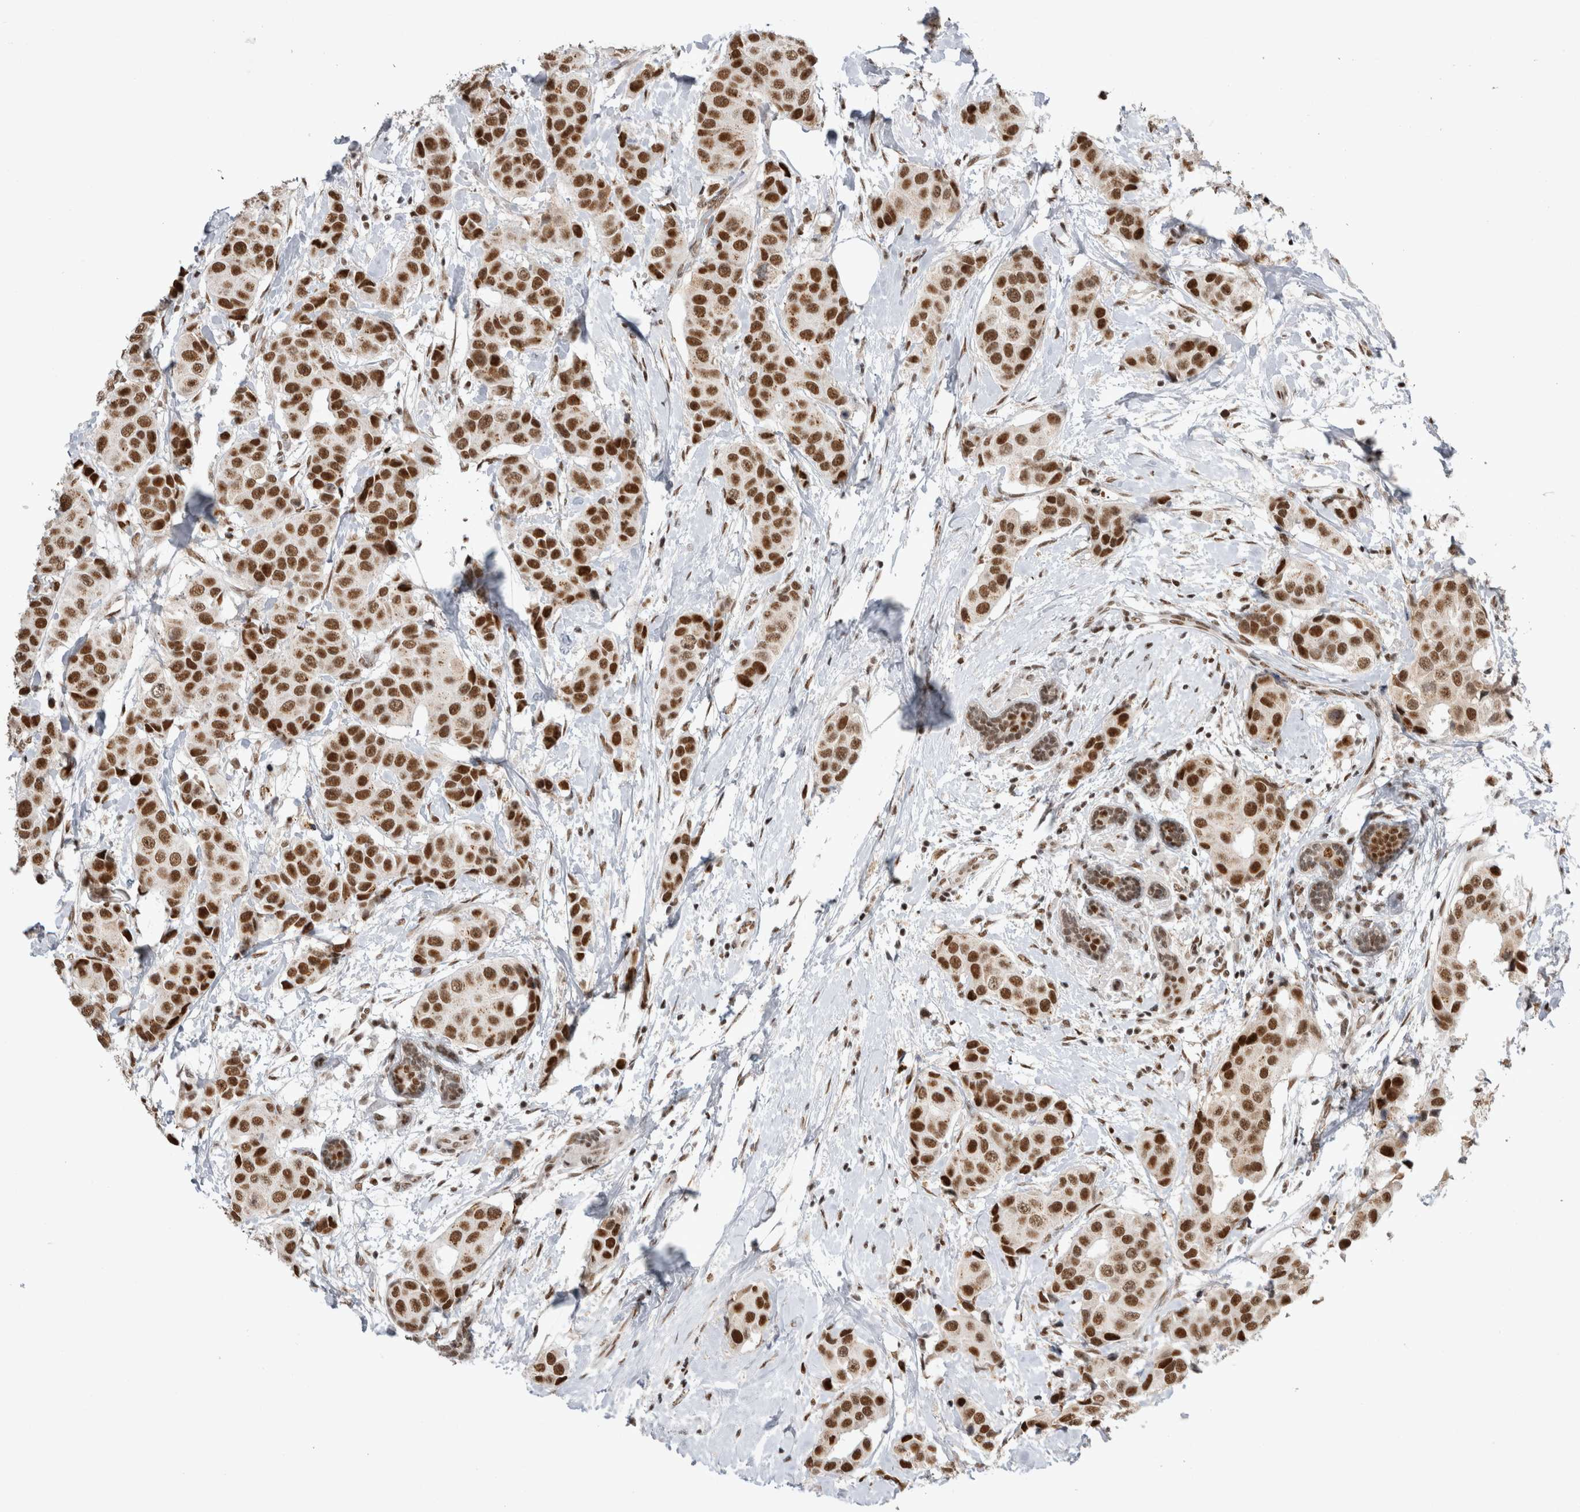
{"staining": {"intensity": "strong", "quantity": ">75%", "location": "nuclear"}, "tissue": "breast cancer", "cell_type": "Tumor cells", "image_type": "cancer", "snomed": [{"axis": "morphology", "description": "Normal tissue, NOS"}, {"axis": "morphology", "description": "Duct carcinoma"}, {"axis": "topography", "description": "Breast"}], "caption": "Brown immunohistochemical staining in human breast invasive ductal carcinoma exhibits strong nuclear expression in approximately >75% of tumor cells.", "gene": "EYA2", "patient": {"sex": "female", "age": 39}}